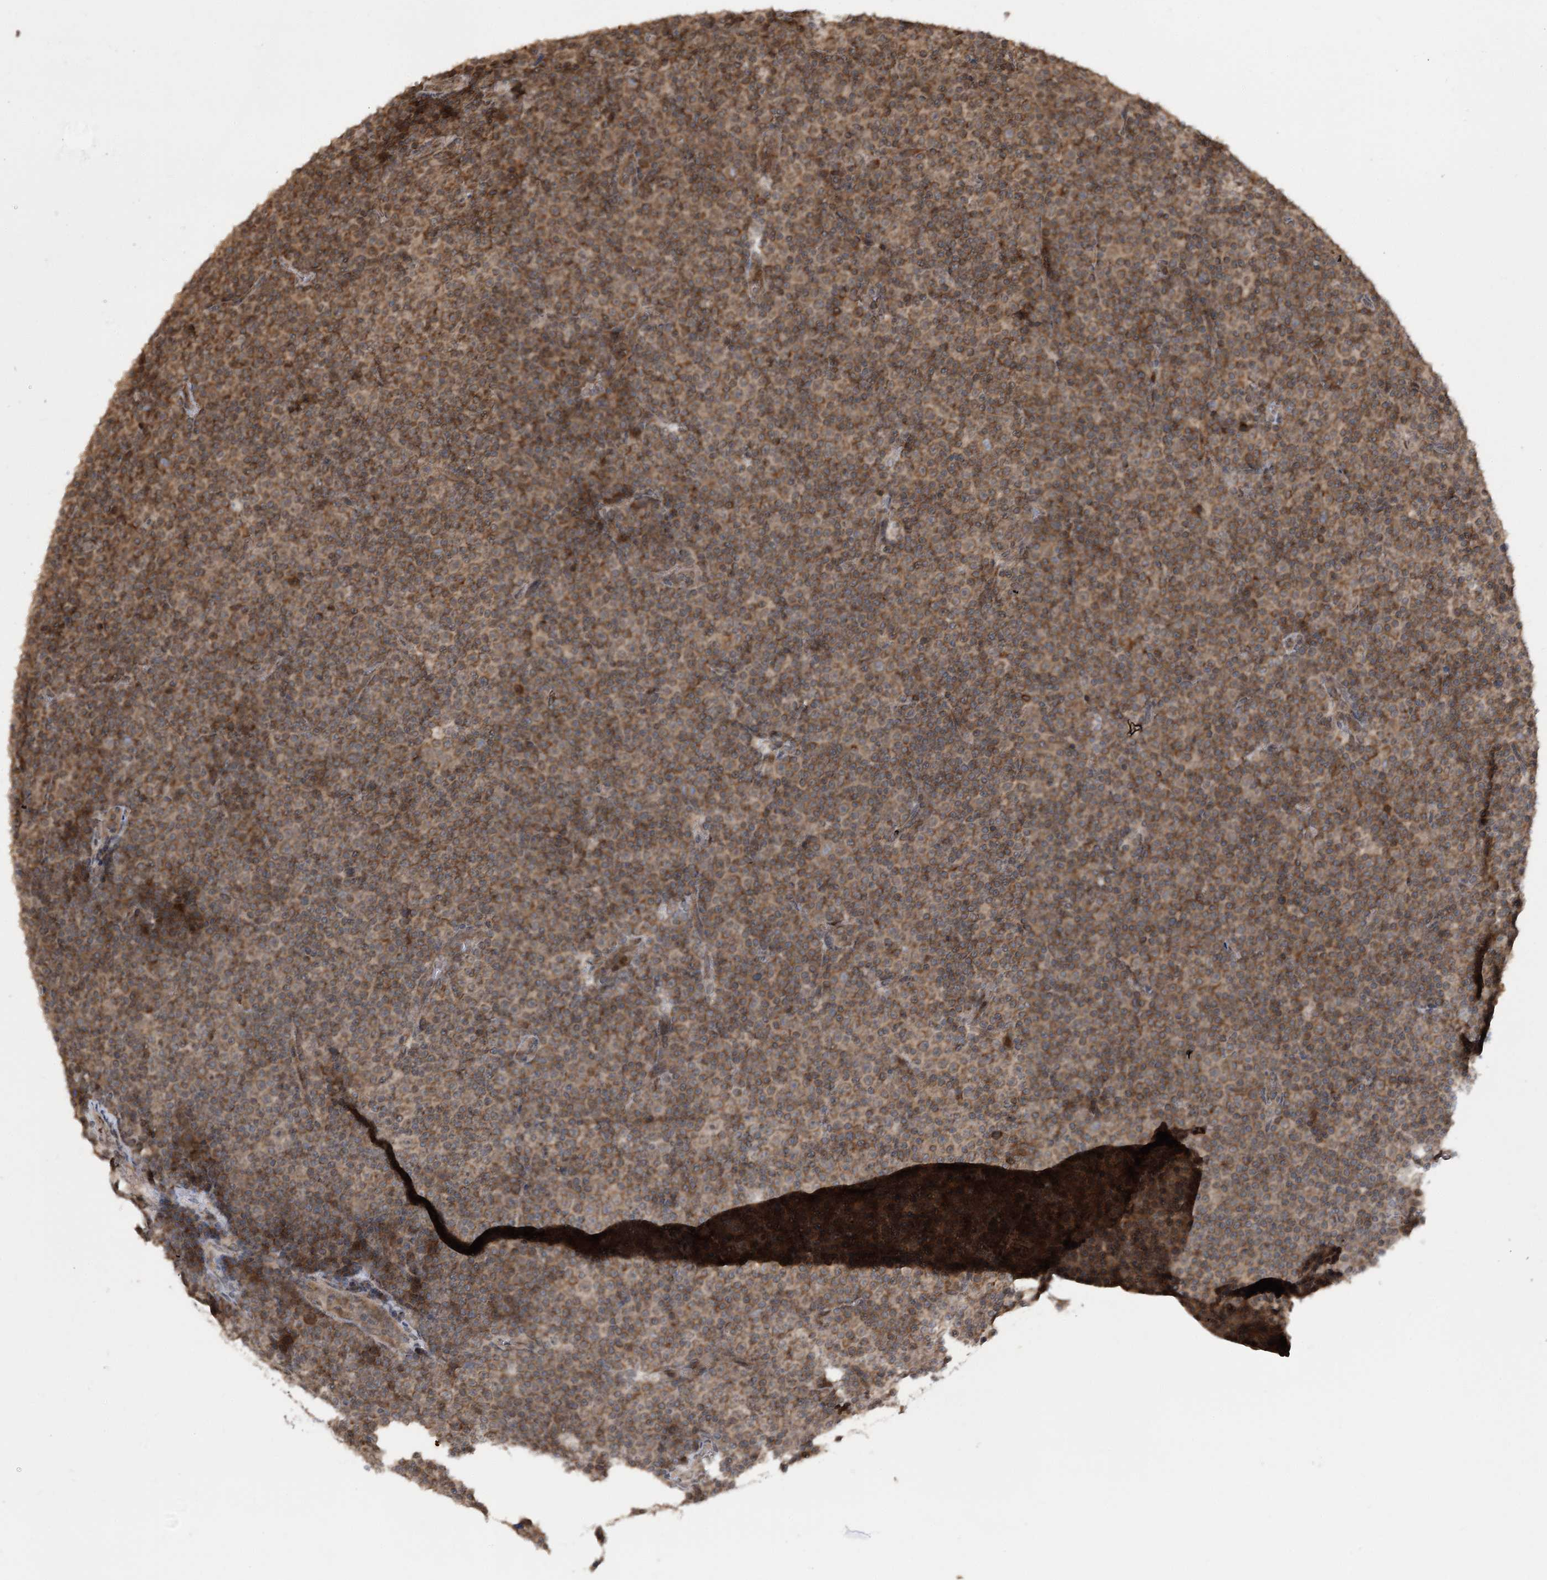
{"staining": {"intensity": "moderate", "quantity": ">75%", "location": "cytoplasmic/membranous"}, "tissue": "lymphoma", "cell_type": "Tumor cells", "image_type": "cancer", "snomed": [{"axis": "morphology", "description": "Malignant lymphoma, non-Hodgkin's type, Low grade"}, {"axis": "topography", "description": "Lymph node"}], "caption": "Immunohistochemistry (IHC) of human lymphoma displays medium levels of moderate cytoplasmic/membranous positivity in approximately >75% of tumor cells.", "gene": "FAM53B", "patient": {"sex": "female", "age": 67}}